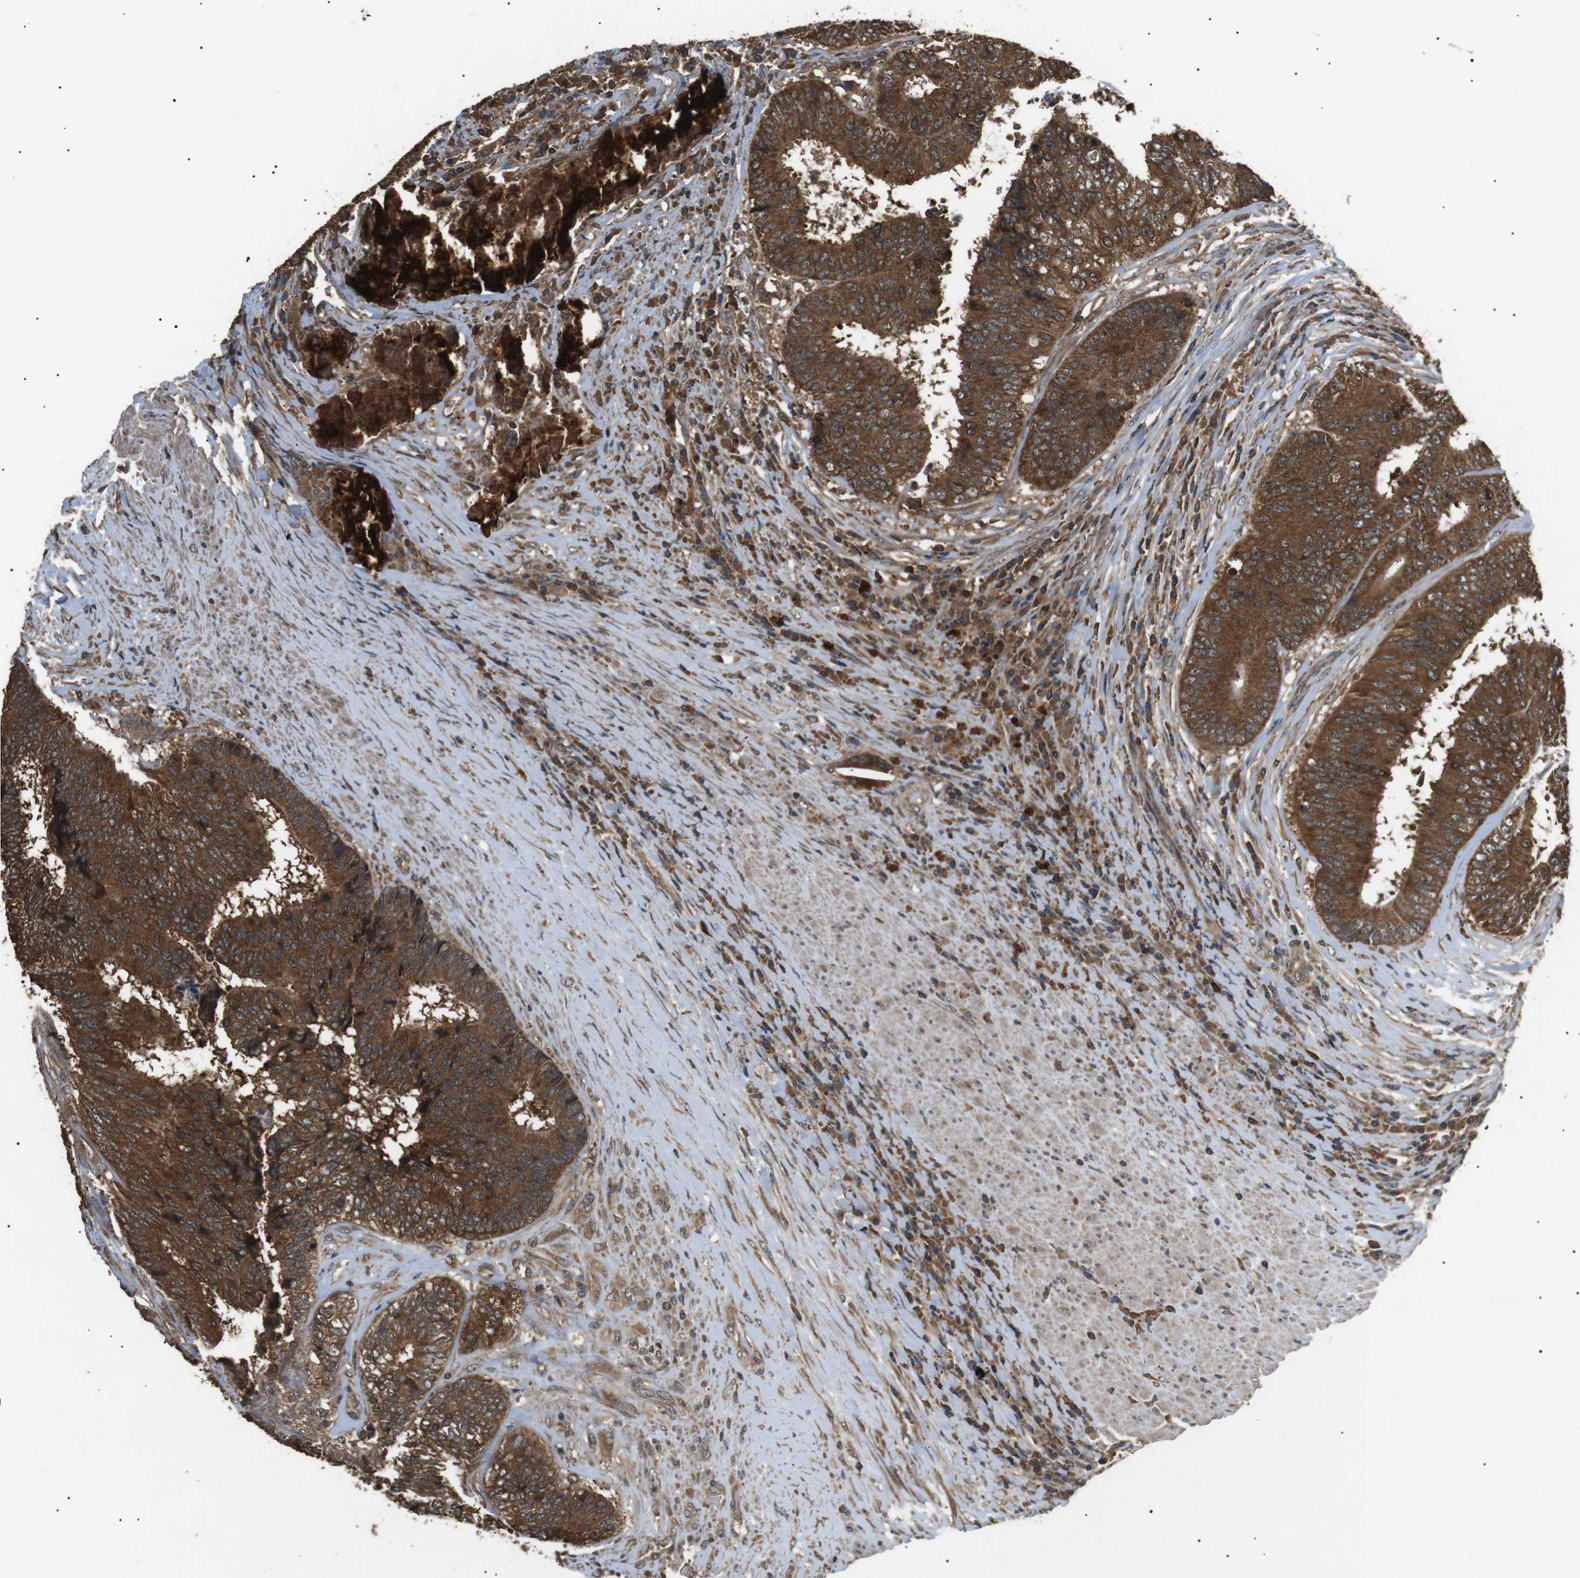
{"staining": {"intensity": "strong", "quantity": ">75%", "location": "cytoplasmic/membranous"}, "tissue": "colorectal cancer", "cell_type": "Tumor cells", "image_type": "cancer", "snomed": [{"axis": "morphology", "description": "Adenocarcinoma, NOS"}, {"axis": "topography", "description": "Rectum"}], "caption": "Colorectal cancer was stained to show a protein in brown. There is high levels of strong cytoplasmic/membranous staining in approximately >75% of tumor cells.", "gene": "TBC1D15", "patient": {"sex": "male", "age": 72}}